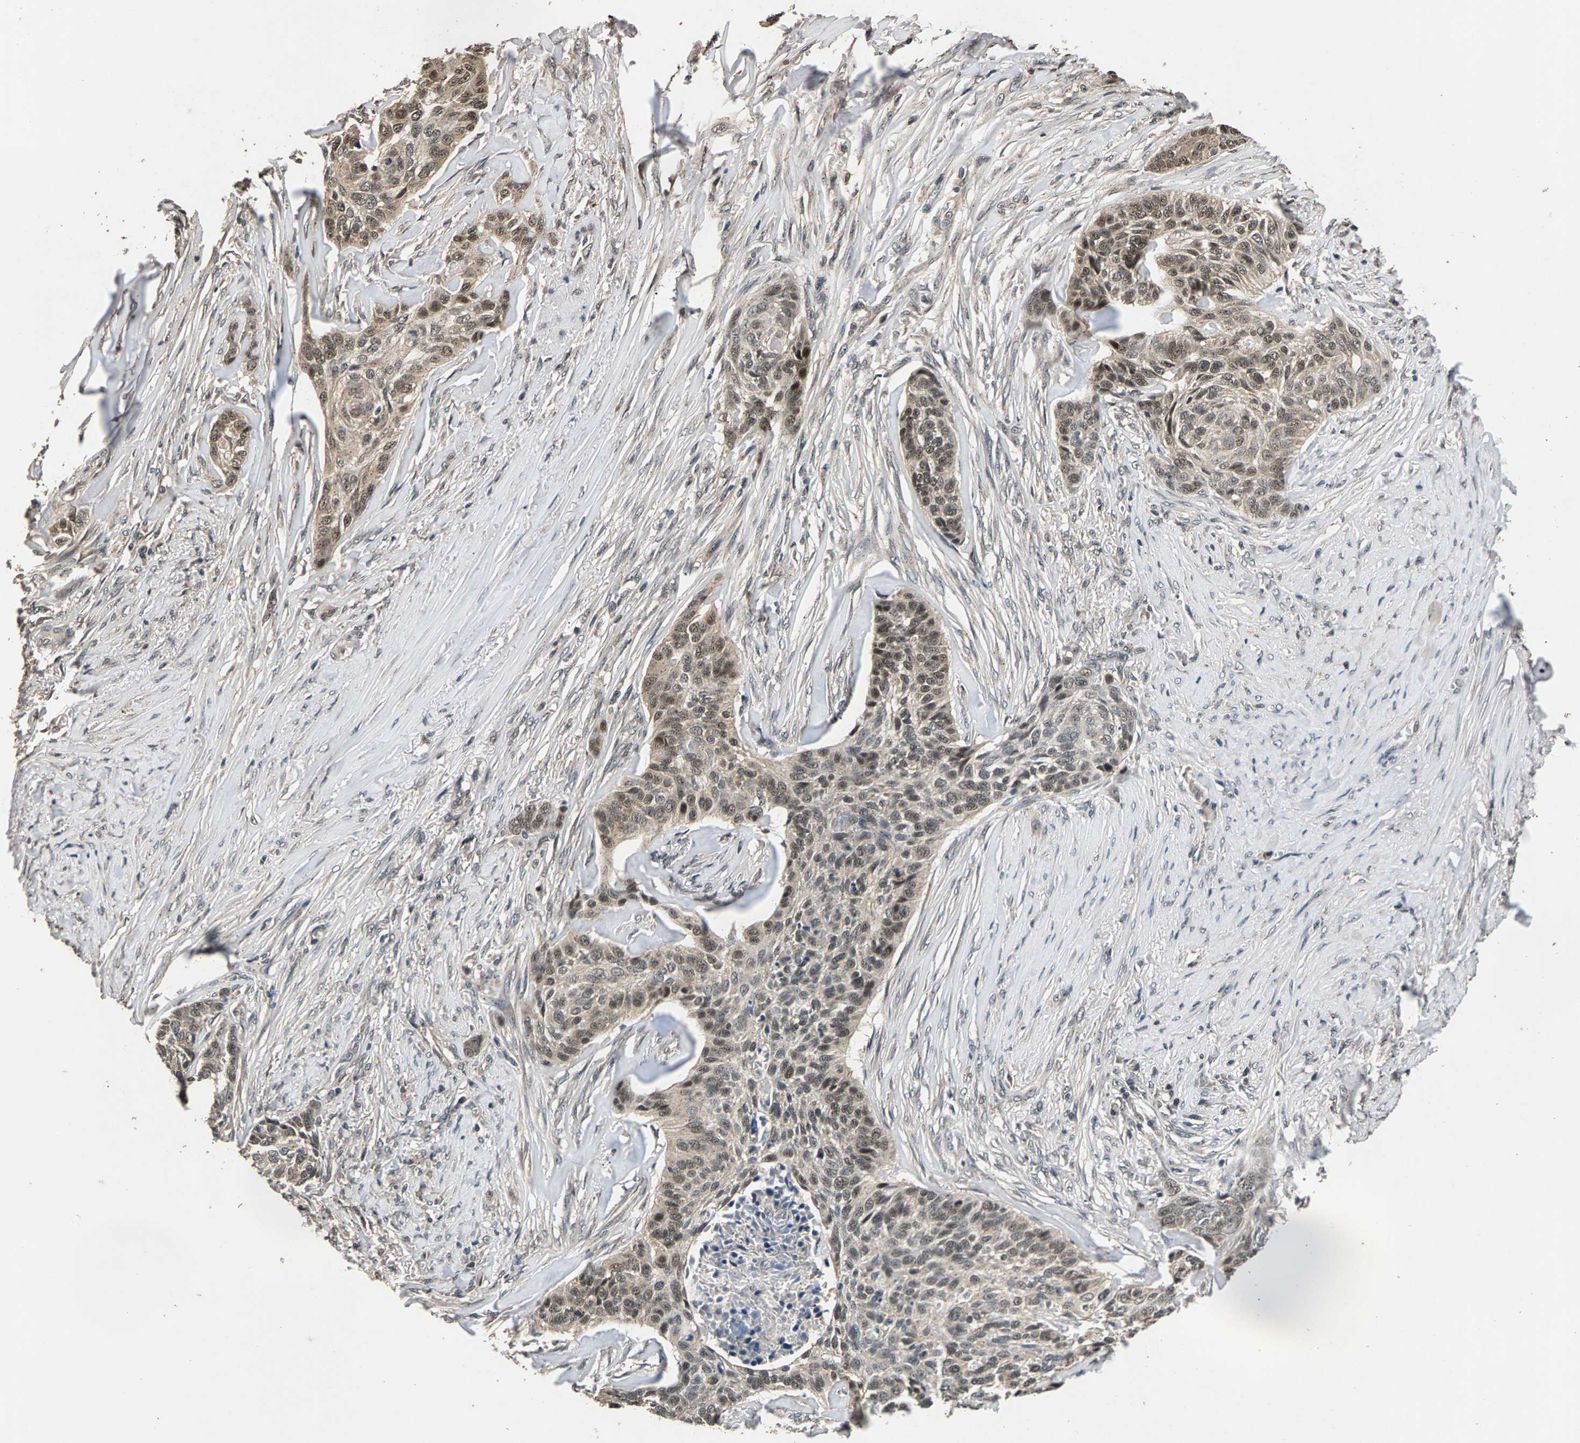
{"staining": {"intensity": "moderate", "quantity": "25%-75%", "location": "nuclear"}, "tissue": "skin cancer", "cell_type": "Tumor cells", "image_type": "cancer", "snomed": [{"axis": "morphology", "description": "Basal cell carcinoma"}, {"axis": "topography", "description": "Skin"}], "caption": "Protein staining reveals moderate nuclear staining in approximately 25%-75% of tumor cells in skin cancer.", "gene": "RBM33", "patient": {"sex": "male", "age": 85}}